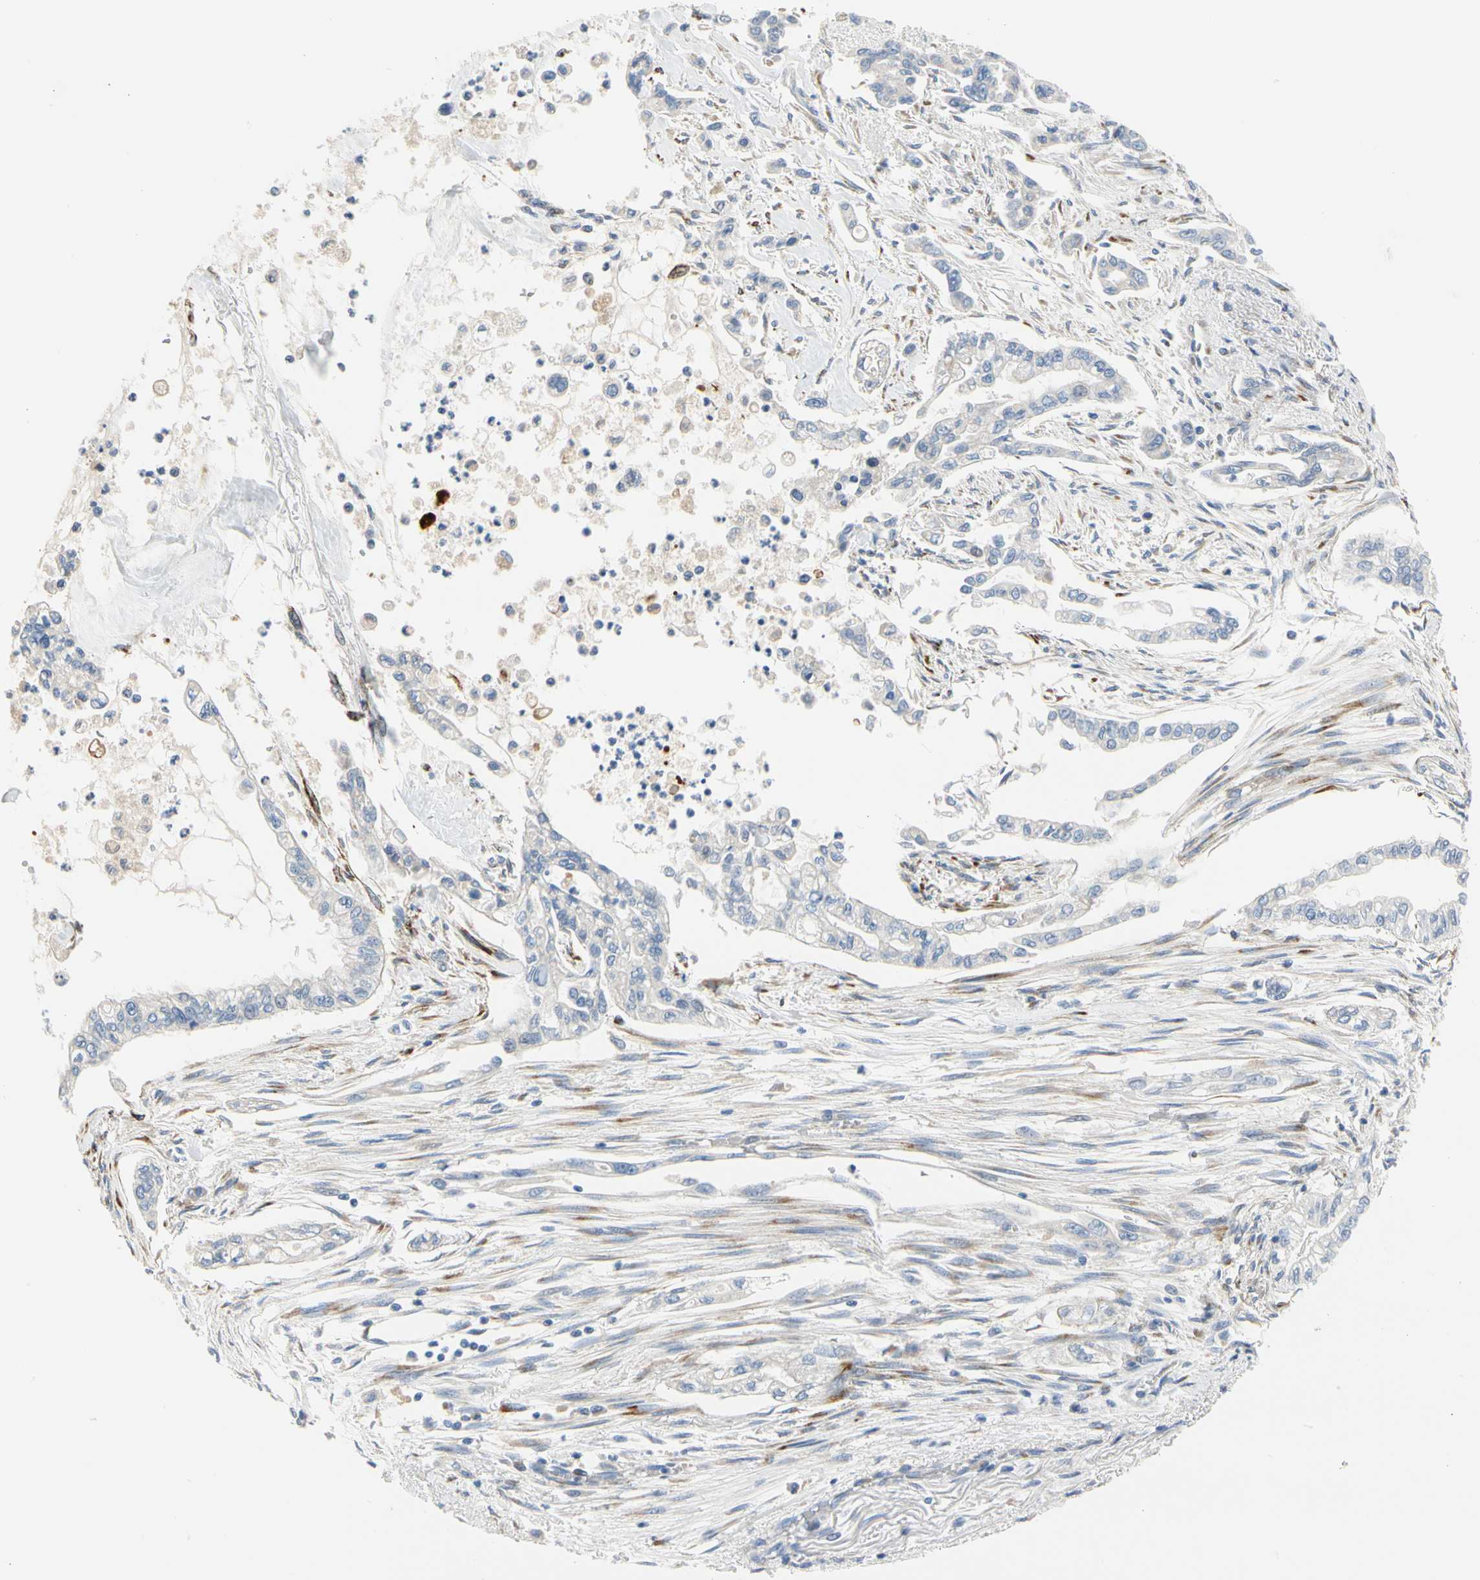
{"staining": {"intensity": "negative", "quantity": "none", "location": "none"}, "tissue": "pancreatic cancer", "cell_type": "Tumor cells", "image_type": "cancer", "snomed": [{"axis": "morphology", "description": "Normal tissue, NOS"}, {"axis": "topography", "description": "Pancreas"}], "caption": "Image shows no significant protein positivity in tumor cells of pancreatic cancer.", "gene": "ZNF236", "patient": {"sex": "male", "age": 42}}